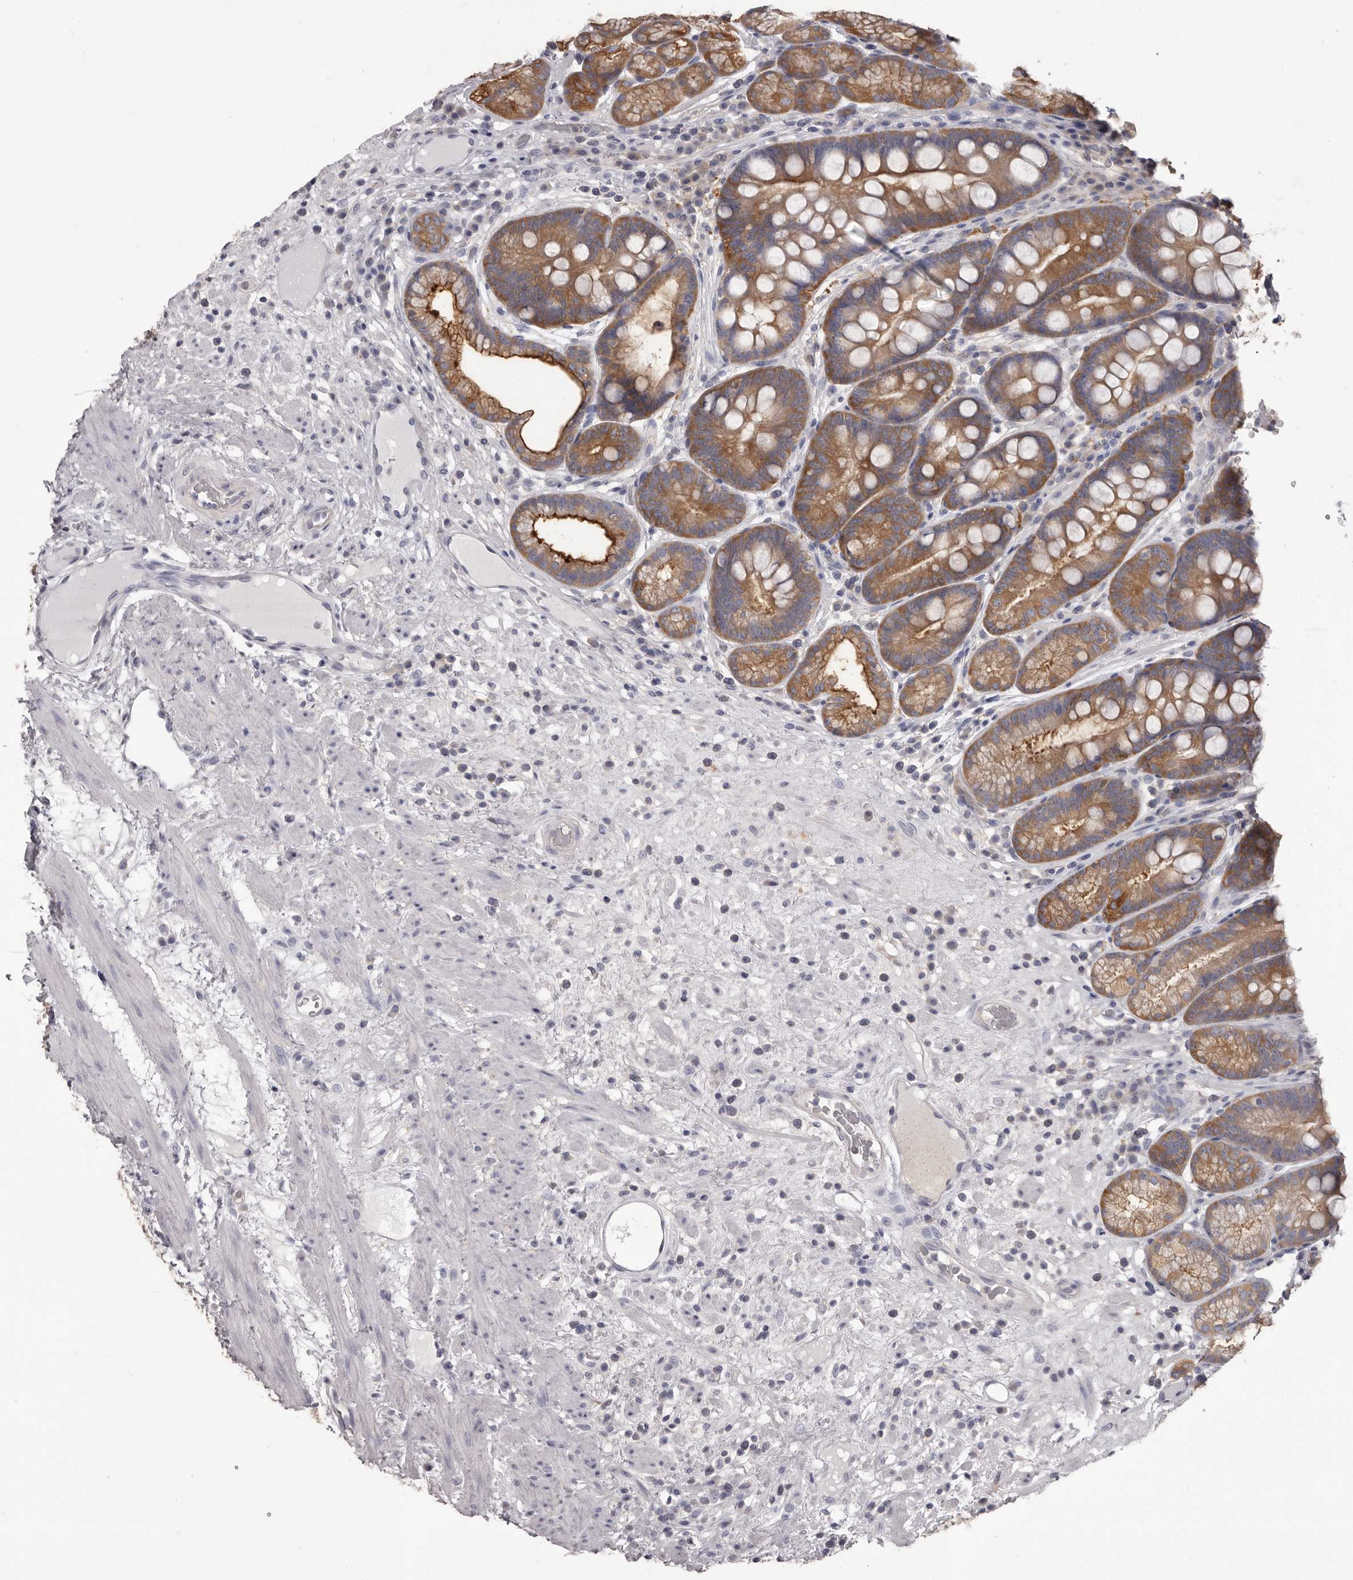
{"staining": {"intensity": "moderate", "quantity": ">75%", "location": "cytoplasmic/membranous"}, "tissue": "stomach", "cell_type": "Glandular cells", "image_type": "normal", "snomed": [{"axis": "morphology", "description": "Normal tissue, NOS"}, {"axis": "topography", "description": "Stomach"}], "caption": "Stomach stained with a brown dye reveals moderate cytoplasmic/membranous positive staining in about >75% of glandular cells.", "gene": "APEH", "patient": {"sex": "male", "age": 57}}